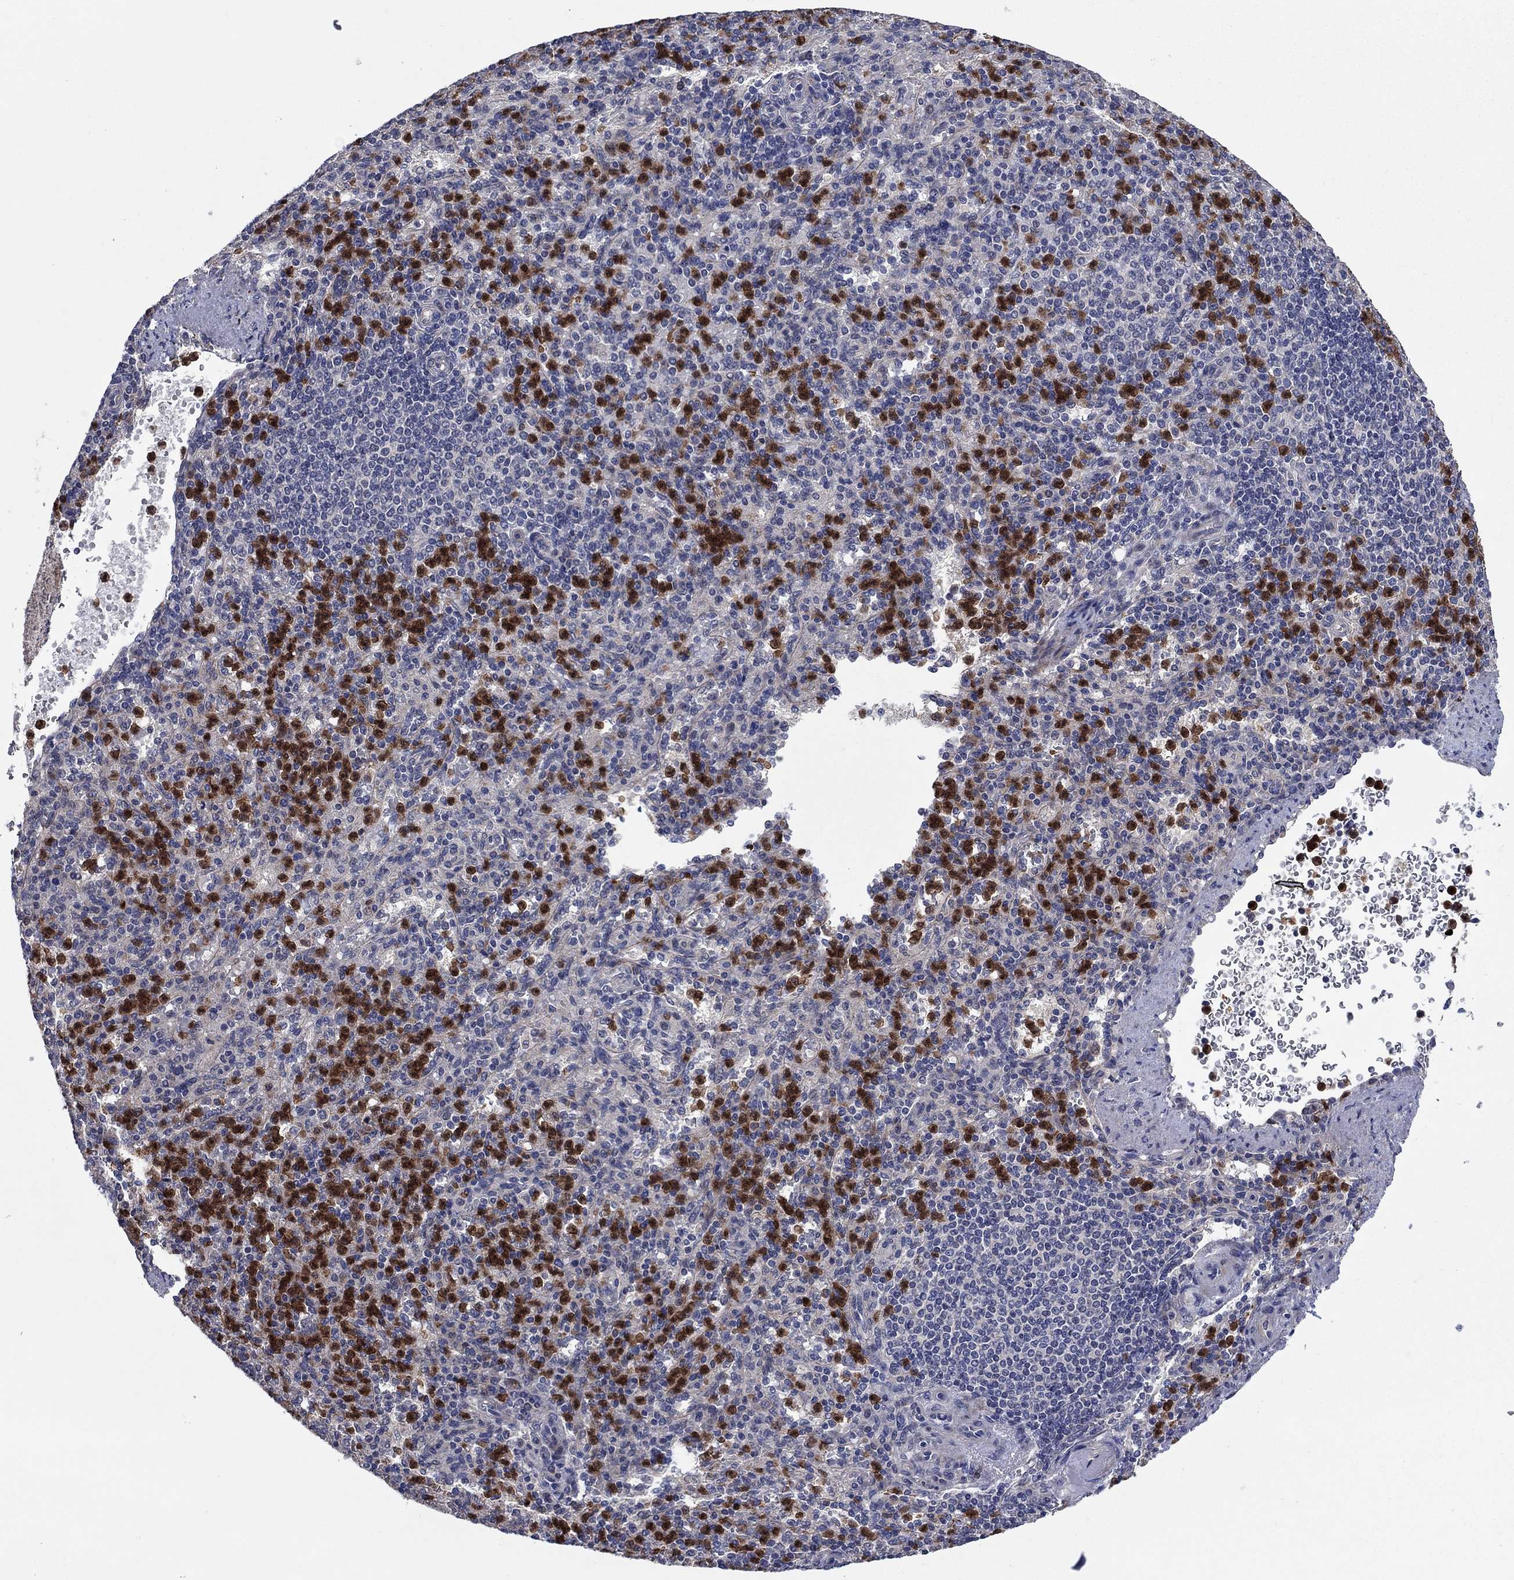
{"staining": {"intensity": "strong", "quantity": "25%-75%", "location": "cytoplasmic/membranous,nuclear"}, "tissue": "spleen", "cell_type": "Cells in red pulp", "image_type": "normal", "snomed": [{"axis": "morphology", "description": "Normal tissue, NOS"}, {"axis": "topography", "description": "Spleen"}], "caption": "A histopathology image of human spleen stained for a protein reveals strong cytoplasmic/membranous,nuclear brown staining in cells in red pulp. Using DAB (3,3'-diaminobenzidine) (brown) and hematoxylin (blue) stains, captured at high magnification using brightfield microscopy.", "gene": "MSRB1", "patient": {"sex": "female", "age": 74}}